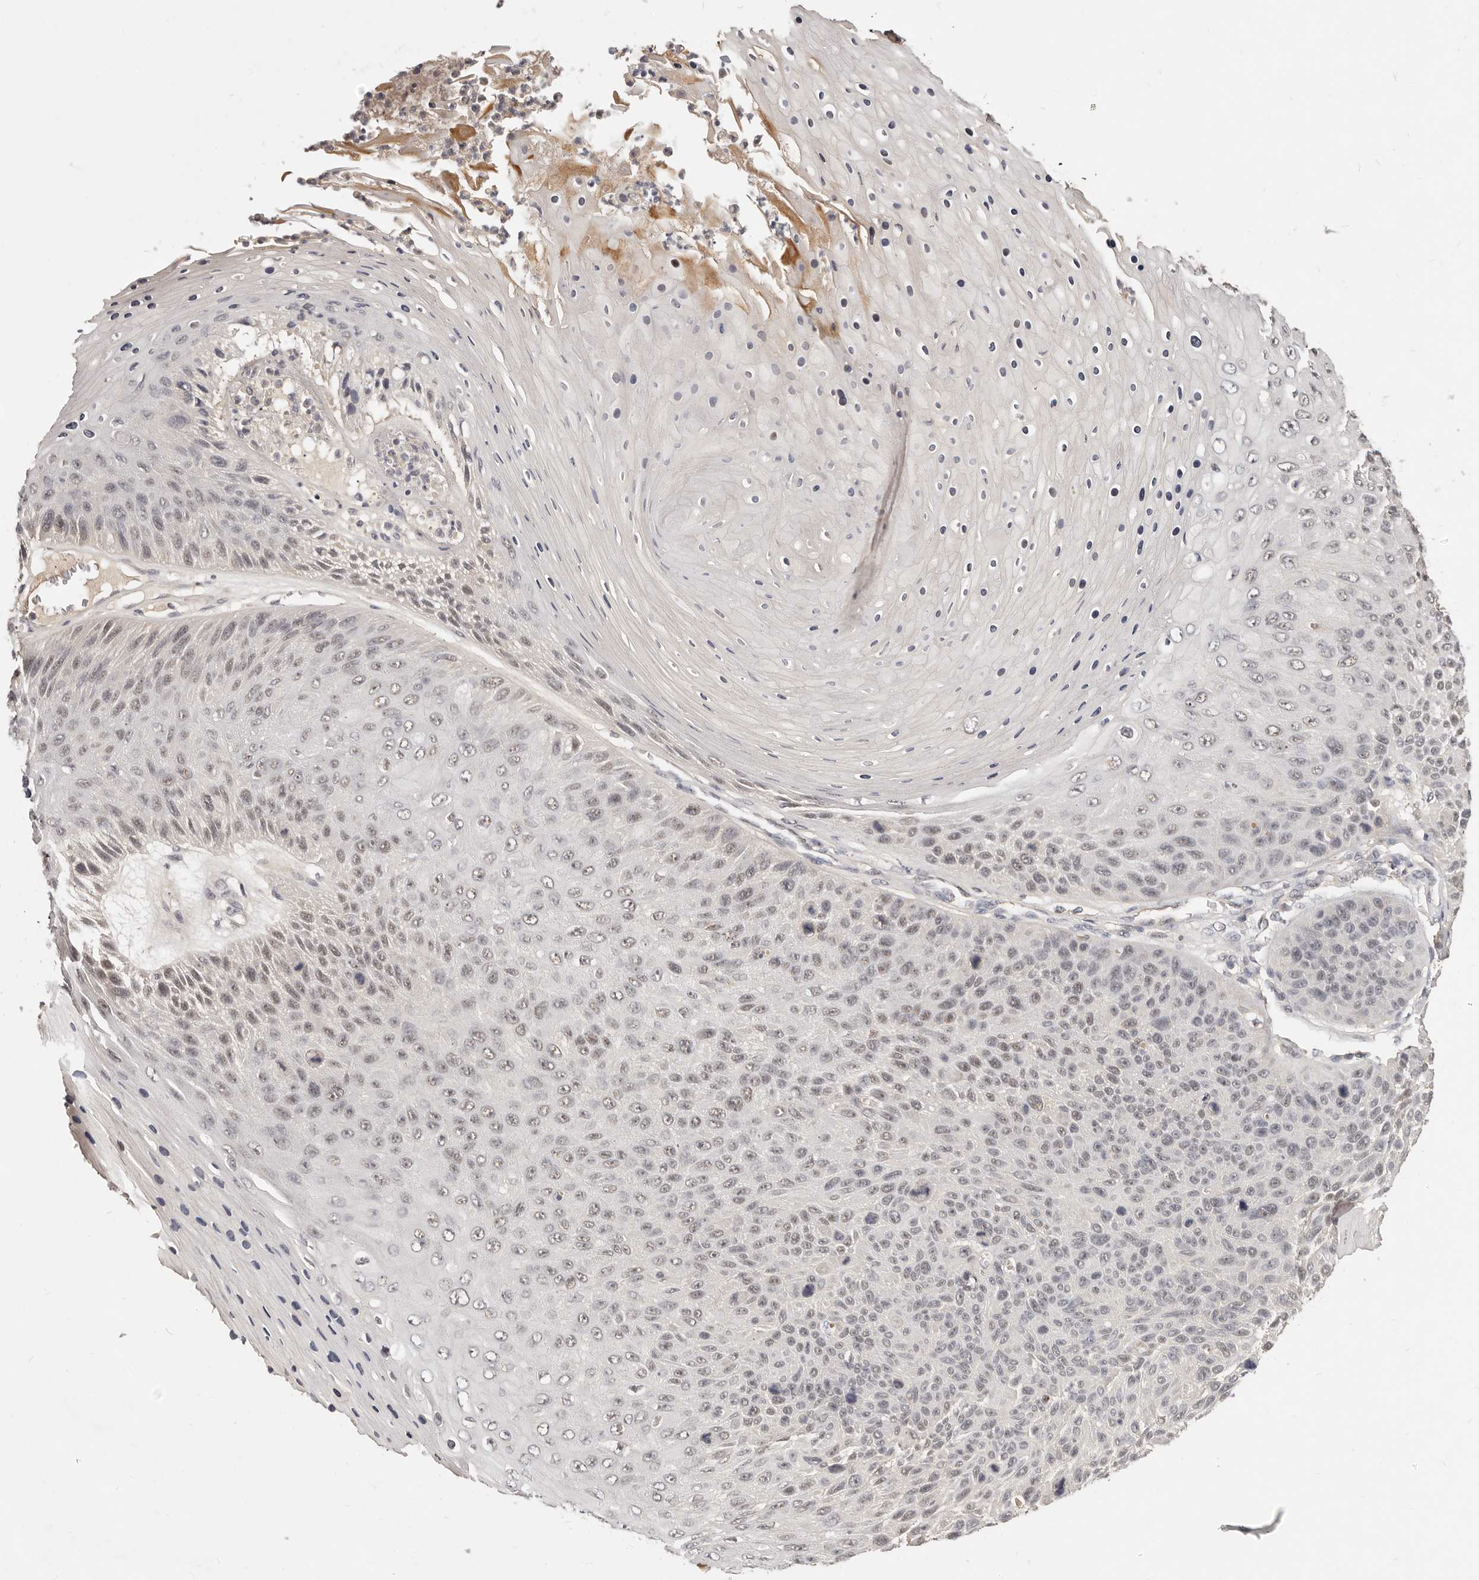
{"staining": {"intensity": "weak", "quantity": ">75%", "location": "nuclear"}, "tissue": "skin cancer", "cell_type": "Tumor cells", "image_type": "cancer", "snomed": [{"axis": "morphology", "description": "Squamous cell carcinoma, NOS"}, {"axis": "topography", "description": "Skin"}], "caption": "DAB (3,3'-diaminobenzidine) immunohistochemical staining of squamous cell carcinoma (skin) demonstrates weak nuclear protein expression in about >75% of tumor cells. (brown staining indicates protein expression, while blue staining denotes nuclei).", "gene": "TSPAN13", "patient": {"sex": "female", "age": 88}}